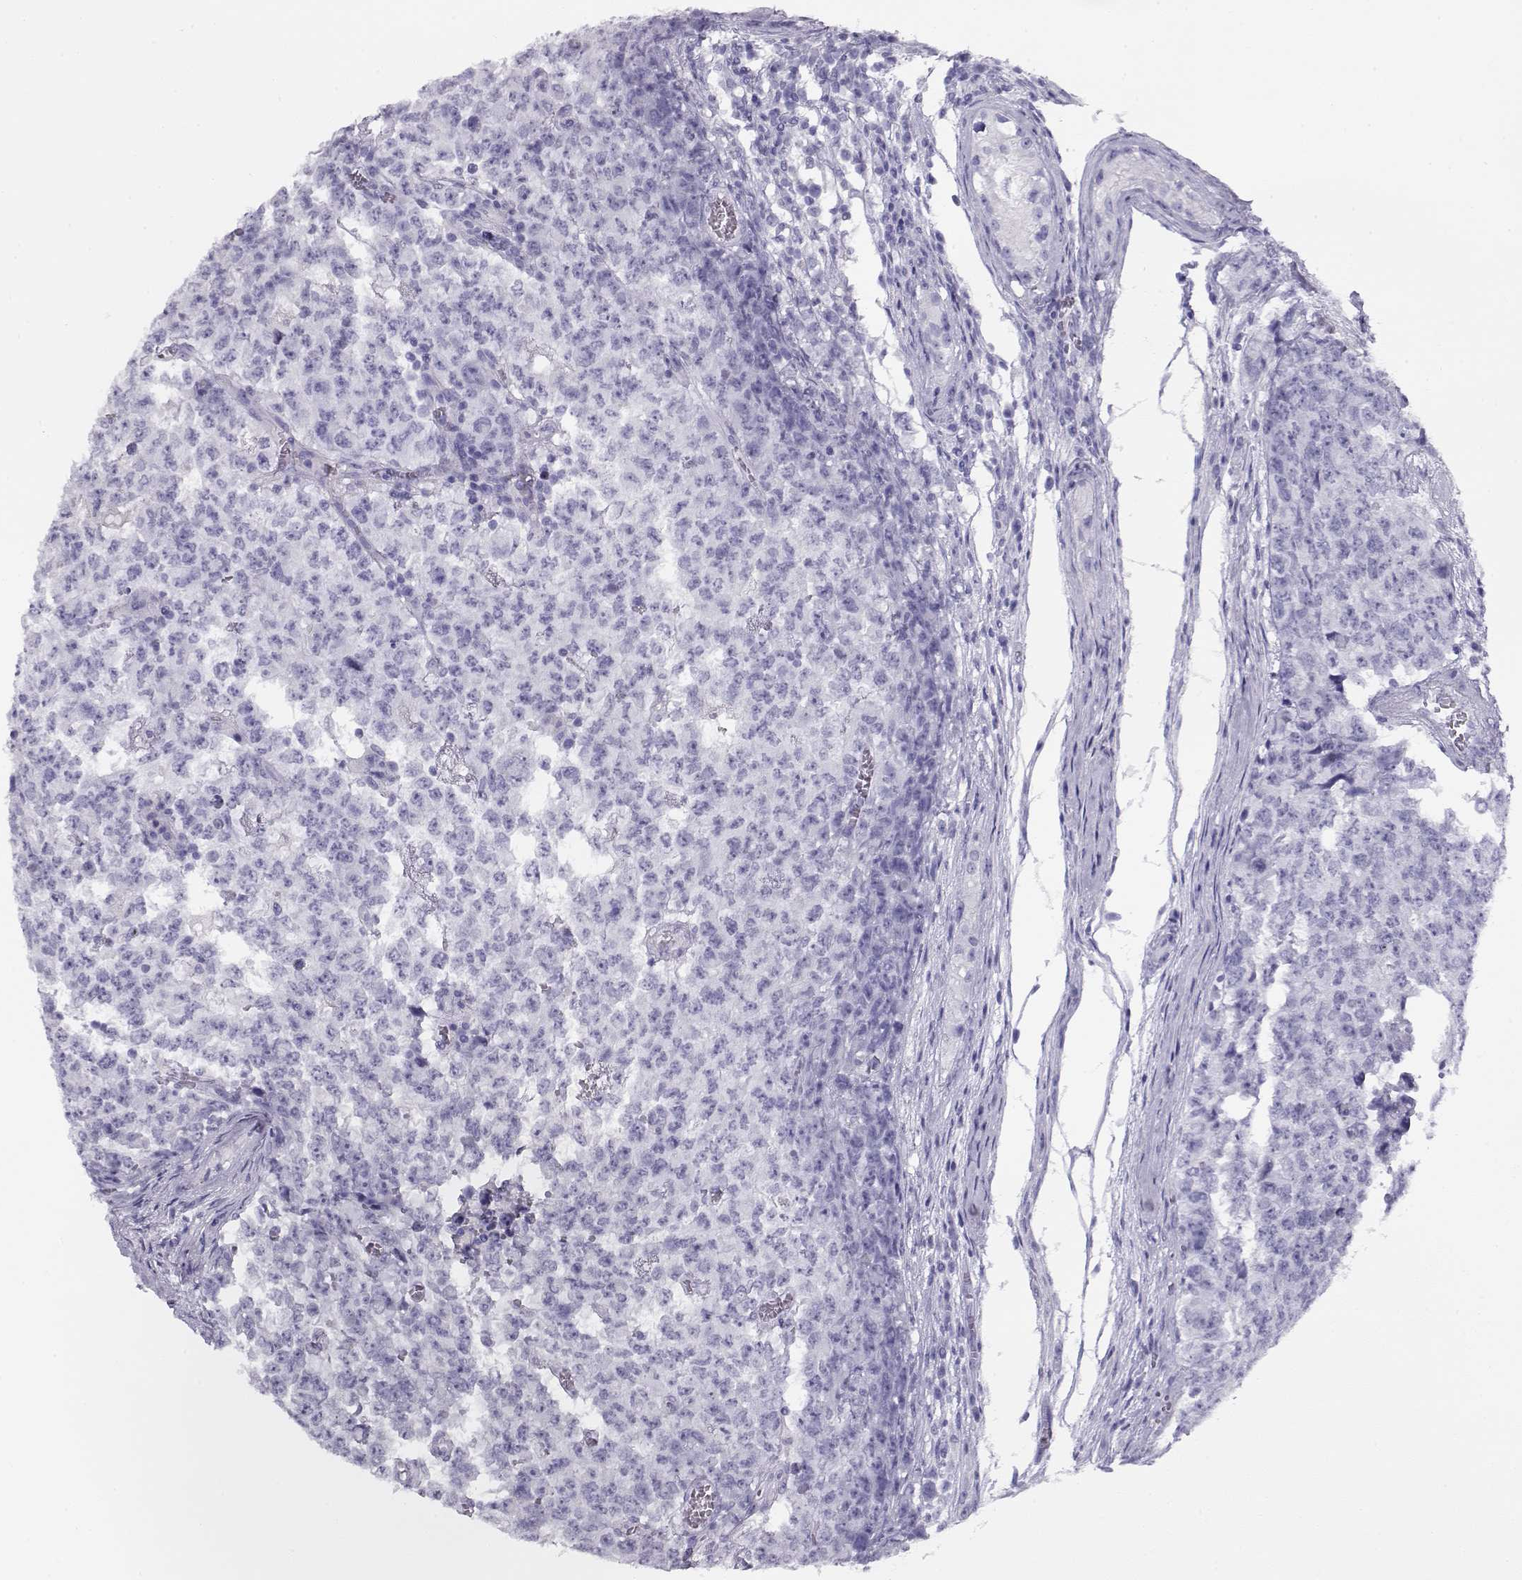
{"staining": {"intensity": "negative", "quantity": "none", "location": "none"}, "tissue": "testis cancer", "cell_type": "Tumor cells", "image_type": "cancer", "snomed": [{"axis": "morphology", "description": "Carcinoma, Embryonal, NOS"}, {"axis": "topography", "description": "Testis"}], "caption": "A high-resolution image shows immunohistochemistry staining of embryonal carcinoma (testis), which exhibits no significant positivity in tumor cells.", "gene": "CRX", "patient": {"sex": "male", "age": 23}}